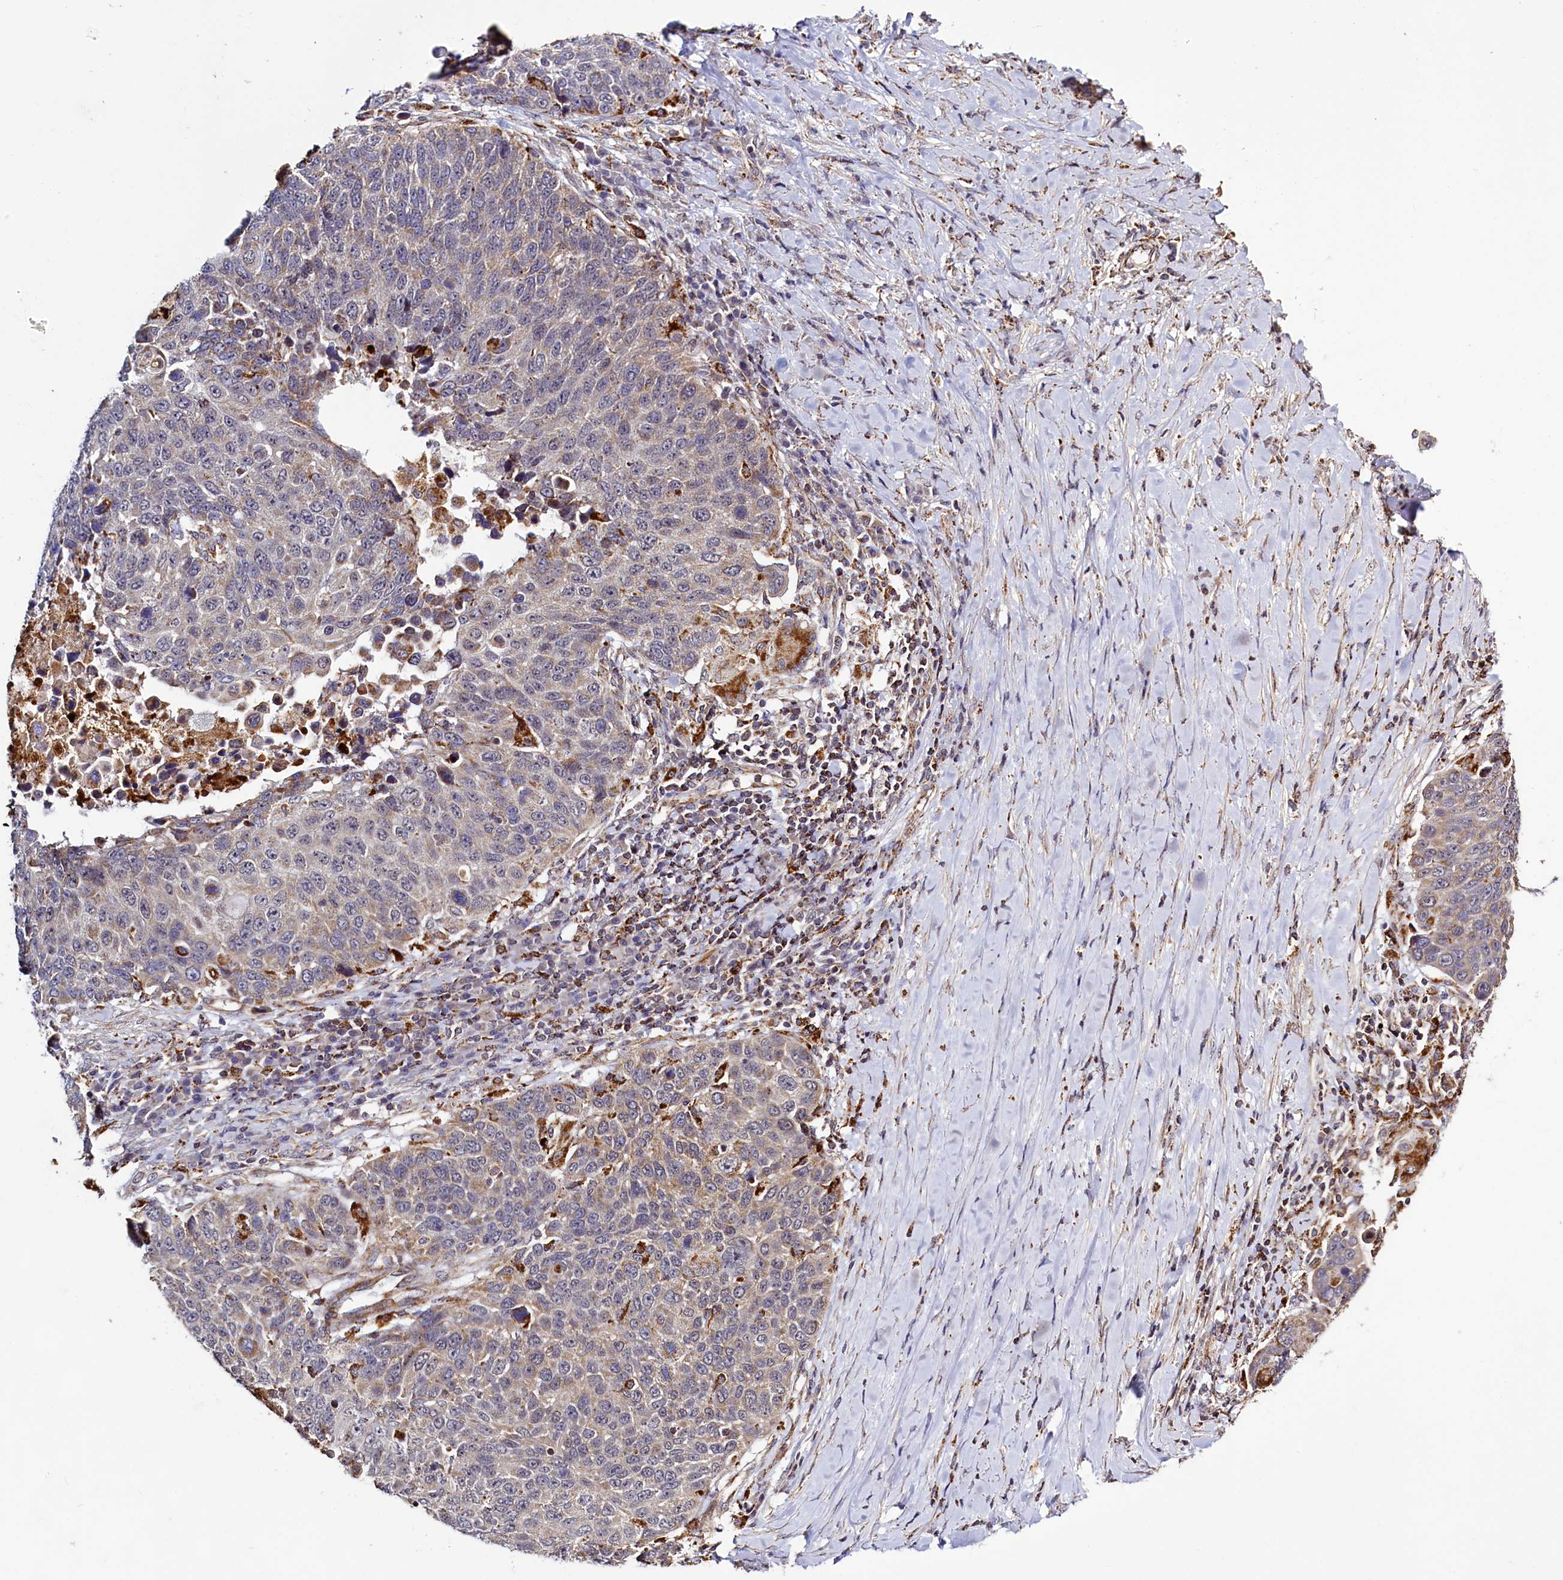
{"staining": {"intensity": "weak", "quantity": "25%-75%", "location": "cytoplasmic/membranous"}, "tissue": "lung cancer", "cell_type": "Tumor cells", "image_type": "cancer", "snomed": [{"axis": "morphology", "description": "Normal tissue, NOS"}, {"axis": "morphology", "description": "Squamous cell carcinoma, NOS"}, {"axis": "topography", "description": "Lymph node"}, {"axis": "topography", "description": "Lung"}], "caption": "Protein staining reveals weak cytoplasmic/membranous expression in about 25%-75% of tumor cells in lung cancer (squamous cell carcinoma).", "gene": "DYNC2H1", "patient": {"sex": "male", "age": 66}}